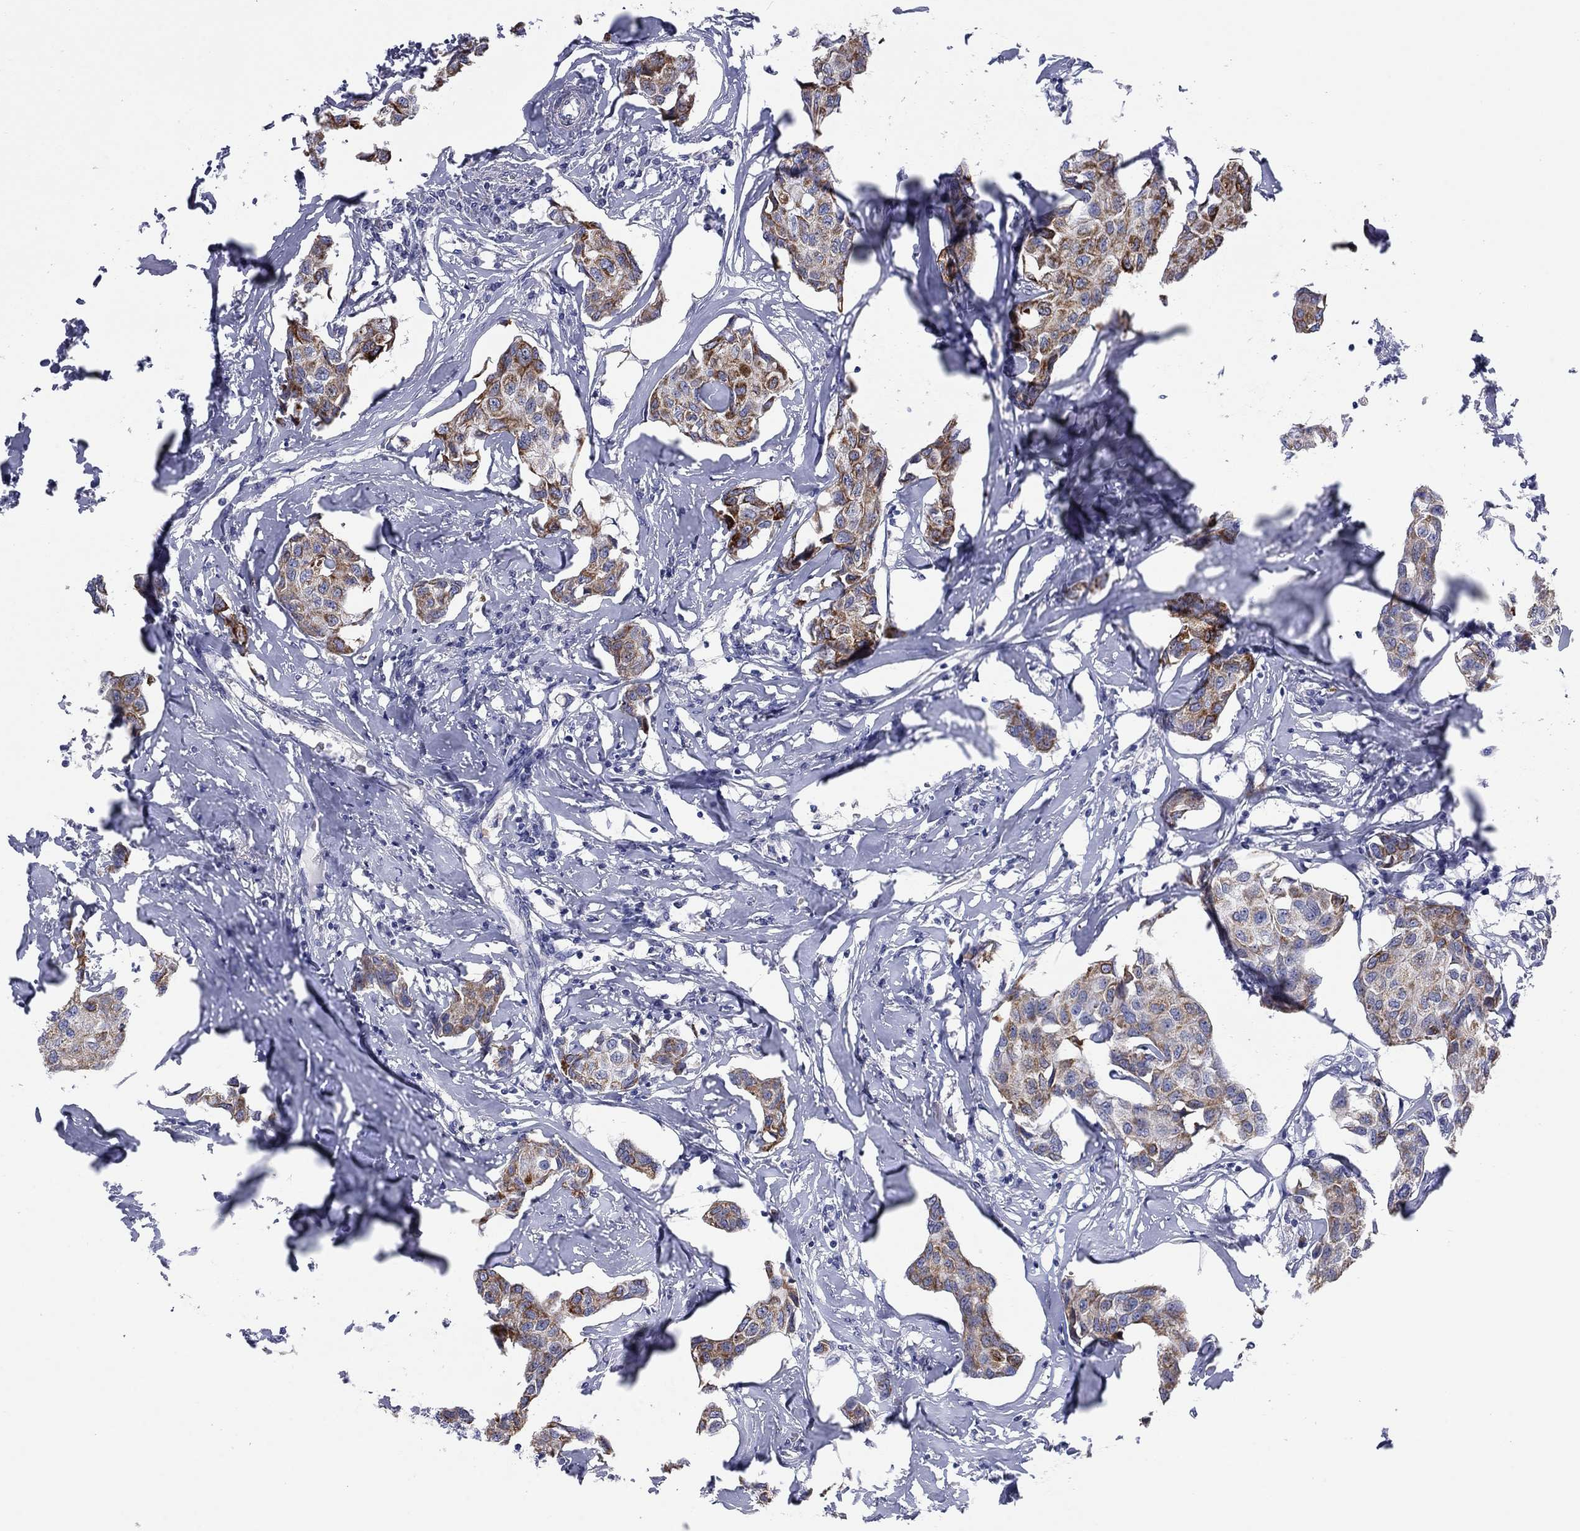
{"staining": {"intensity": "strong", "quantity": "25%-75%", "location": "cytoplasmic/membranous"}, "tissue": "breast cancer", "cell_type": "Tumor cells", "image_type": "cancer", "snomed": [{"axis": "morphology", "description": "Duct carcinoma"}, {"axis": "topography", "description": "Breast"}], "caption": "Protein analysis of breast cancer tissue shows strong cytoplasmic/membranous expression in about 25%-75% of tumor cells.", "gene": "MGST3", "patient": {"sex": "female", "age": 80}}